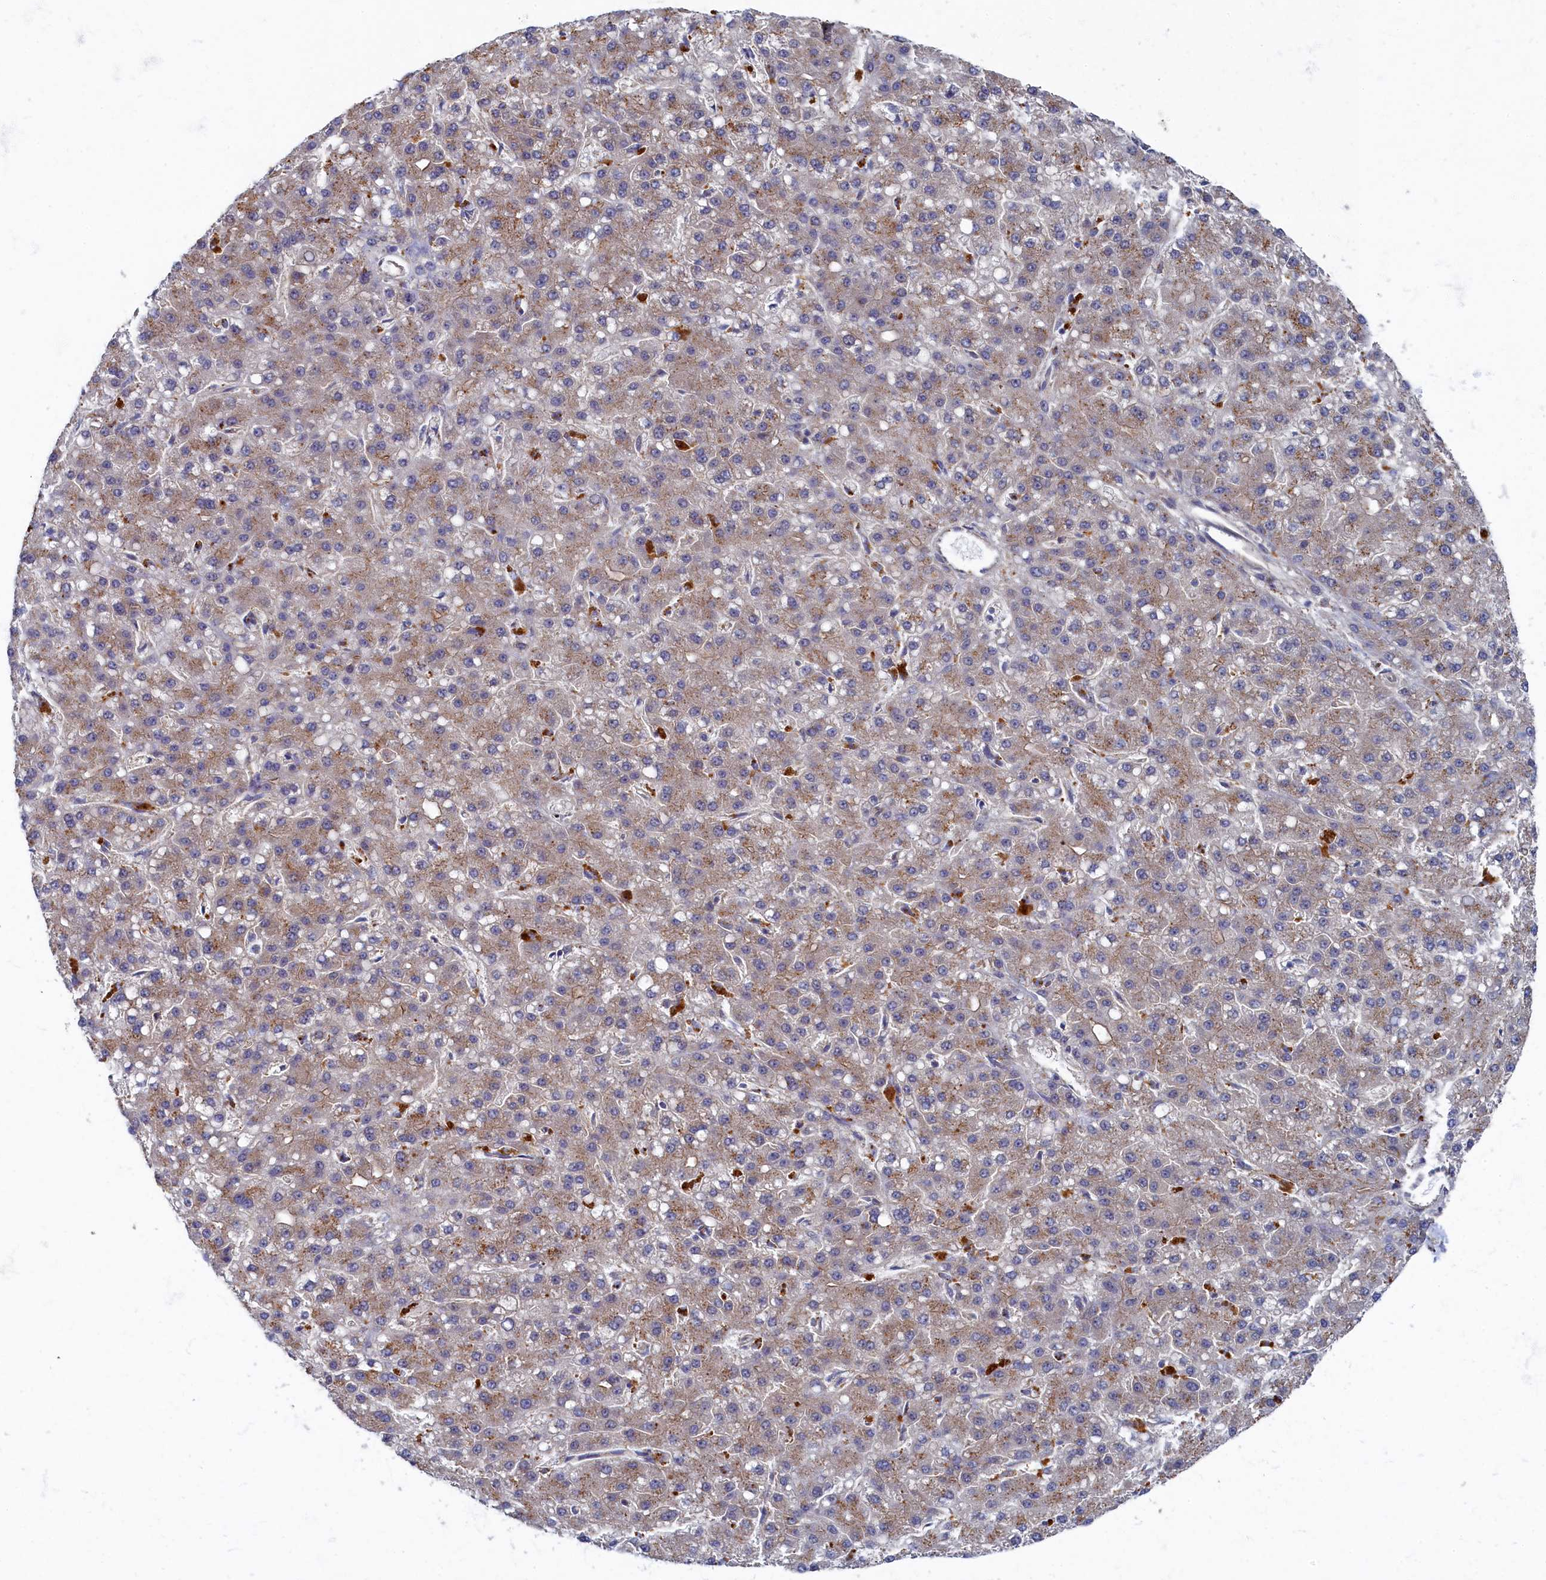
{"staining": {"intensity": "weak", "quantity": ">75%", "location": "cytoplasmic/membranous"}, "tissue": "liver cancer", "cell_type": "Tumor cells", "image_type": "cancer", "snomed": [{"axis": "morphology", "description": "Carcinoma, Hepatocellular, NOS"}, {"axis": "topography", "description": "Liver"}], "caption": "Immunohistochemical staining of liver cancer demonstrates low levels of weak cytoplasmic/membranous staining in approximately >75% of tumor cells.", "gene": "PSMG2", "patient": {"sex": "male", "age": 67}}